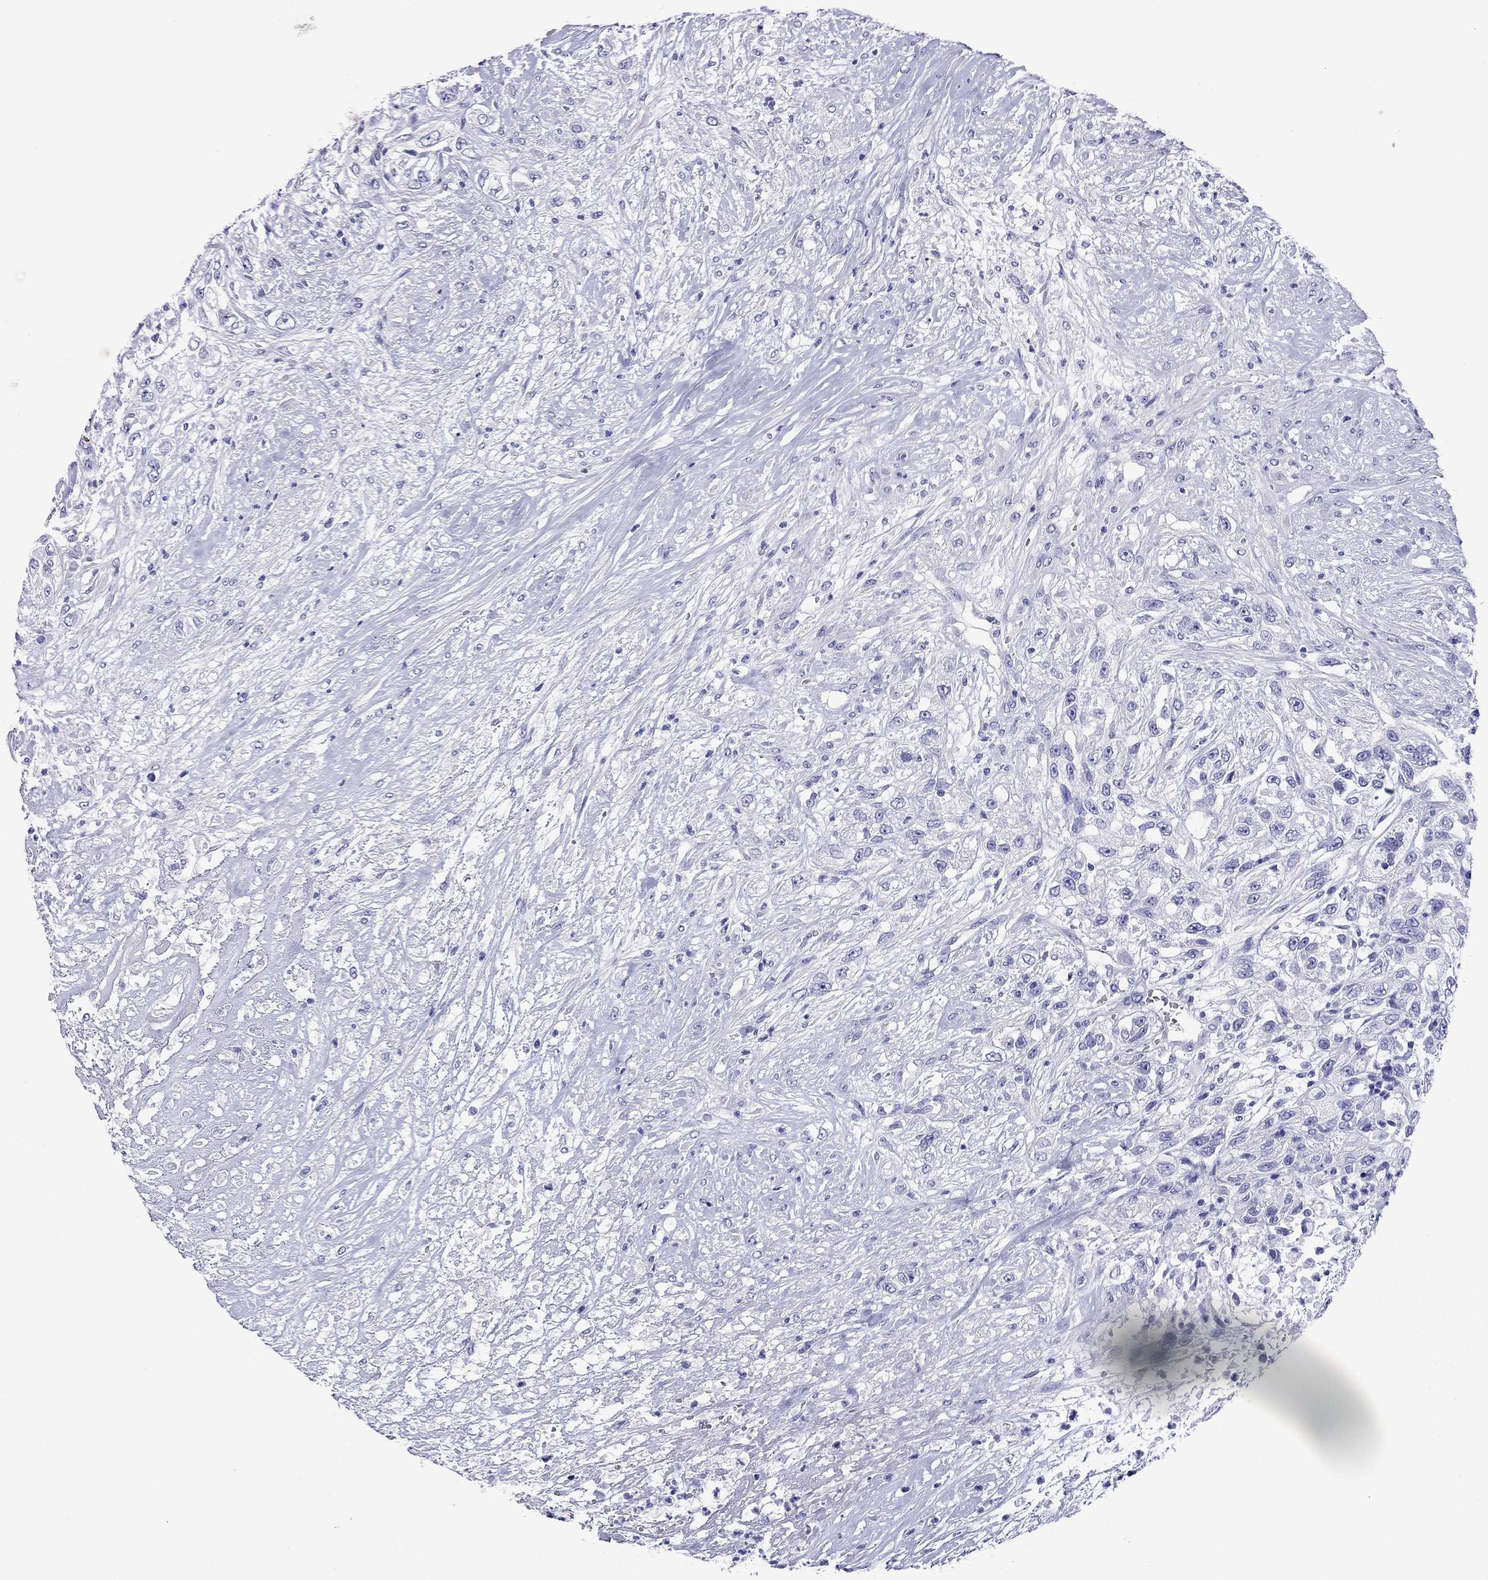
{"staining": {"intensity": "negative", "quantity": "none", "location": "none"}, "tissue": "urothelial cancer", "cell_type": "Tumor cells", "image_type": "cancer", "snomed": [{"axis": "morphology", "description": "Urothelial carcinoma, High grade"}, {"axis": "topography", "description": "Urinary bladder"}], "caption": "Urothelial cancer was stained to show a protein in brown. There is no significant staining in tumor cells.", "gene": "KIAA2012", "patient": {"sex": "female", "age": 56}}